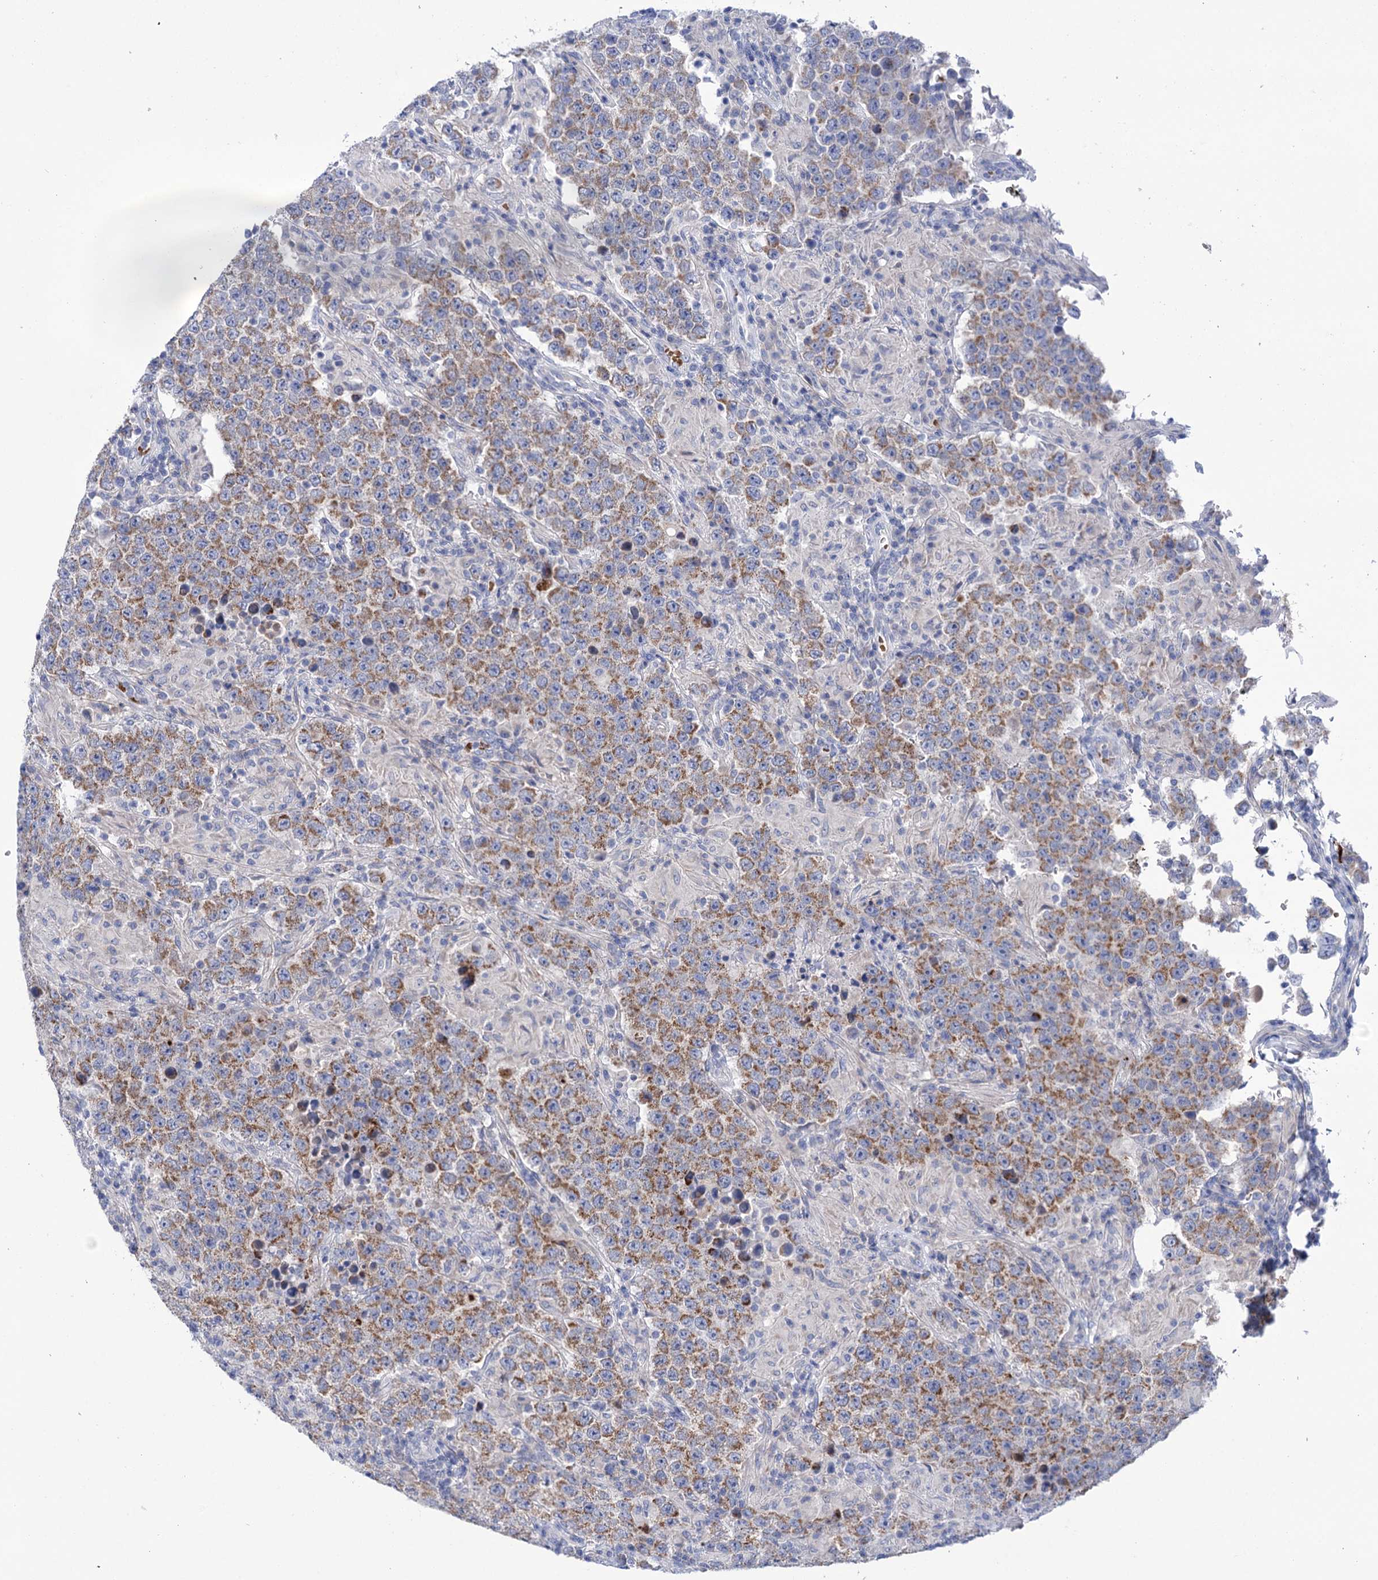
{"staining": {"intensity": "moderate", "quantity": ">75%", "location": "cytoplasmic/membranous"}, "tissue": "testis cancer", "cell_type": "Tumor cells", "image_type": "cancer", "snomed": [{"axis": "morphology", "description": "Normal tissue, NOS"}, {"axis": "morphology", "description": "Urothelial carcinoma, High grade"}, {"axis": "morphology", "description": "Seminoma, NOS"}, {"axis": "morphology", "description": "Carcinoma, Embryonal, NOS"}, {"axis": "topography", "description": "Urinary bladder"}, {"axis": "topography", "description": "Testis"}], "caption": "A brown stain shows moderate cytoplasmic/membranous positivity of a protein in human testis cancer (high-grade urothelial carcinoma) tumor cells. (Stains: DAB in brown, nuclei in blue, Microscopy: brightfield microscopy at high magnification).", "gene": "YARS2", "patient": {"sex": "male", "age": 41}}